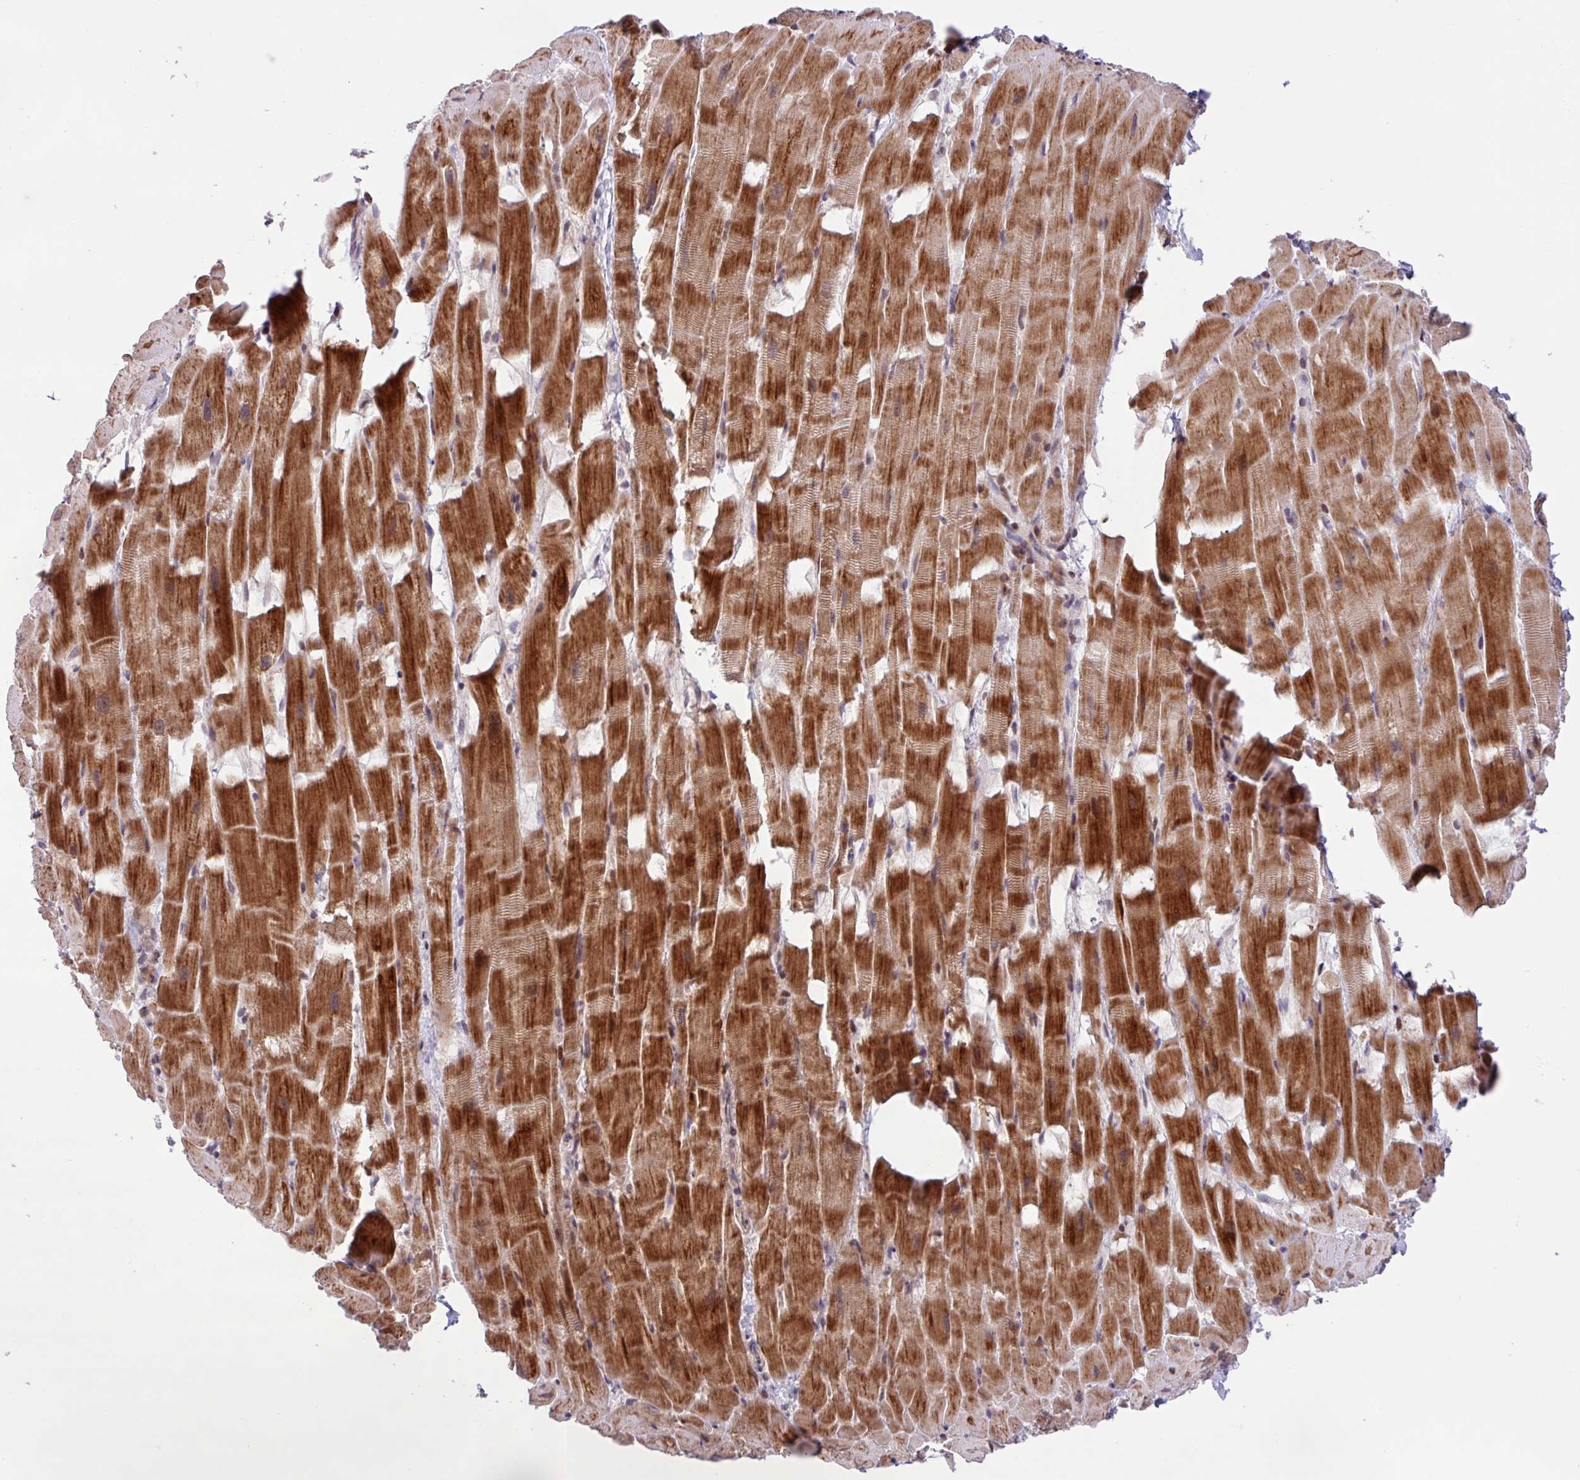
{"staining": {"intensity": "strong", "quantity": ">75%", "location": "cytoplasmic/membranous"}, "tissue": "heart muscle", "cell_type": "Cardiomyocytes", "image_type": "normal", "snomed": [{"axis": "morphology", "description": "Normal tissue, NOS"}, {"axis": "topography", "description": "Heart"}], "caption": "Cardiomyocytes exhibit strong cytoplasmic/membranous staining in approximately >75% of cells in benign heart muscle.", "gene": "BRD3", "patient": {"sex": "male", "age": 37}}